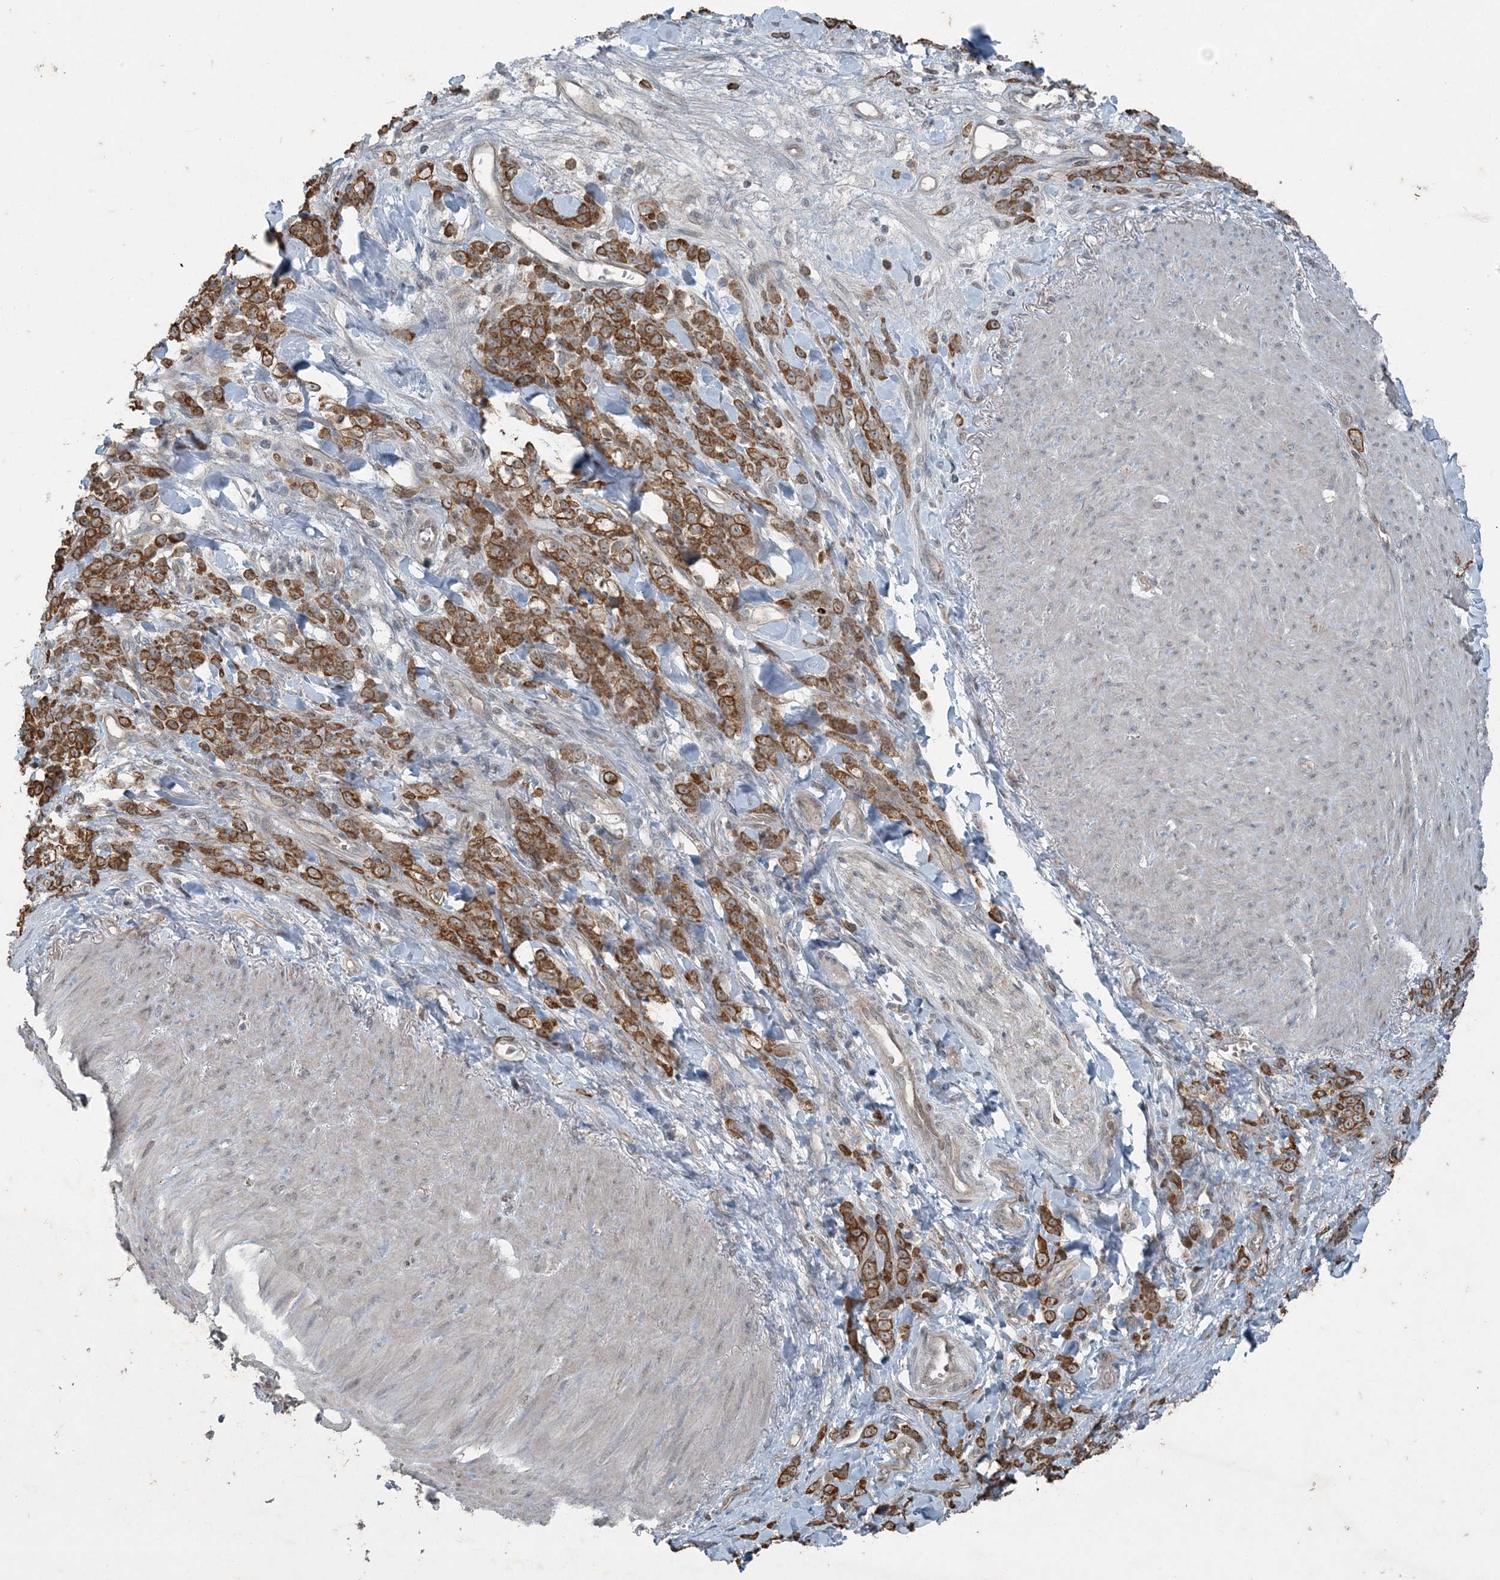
{"staining": {"intensity": "strong", "quantity": ">75%", "location": "cytoplasmic/membranous"}, "tissue": "stomach cancer", "cell_type": "Tumor cells", "image_type": "cancer", "snomed": [{"axis": "morphology", "description": "Normal tissue, NOS"}, {"axis": "morphology", "description": "Adenocarcinoma, NOS"}, {"axis": "topography", "description": "Stomach"}], "caption": "Strong cytoplasmic/membranous positivity for a protein is appreciated in about >75% of tumor cells of adenocarcinoma (stomach) using immunohistochemistry (IHC).", "gene": "PC", "patient": {"sex": "male", "age": 82}}